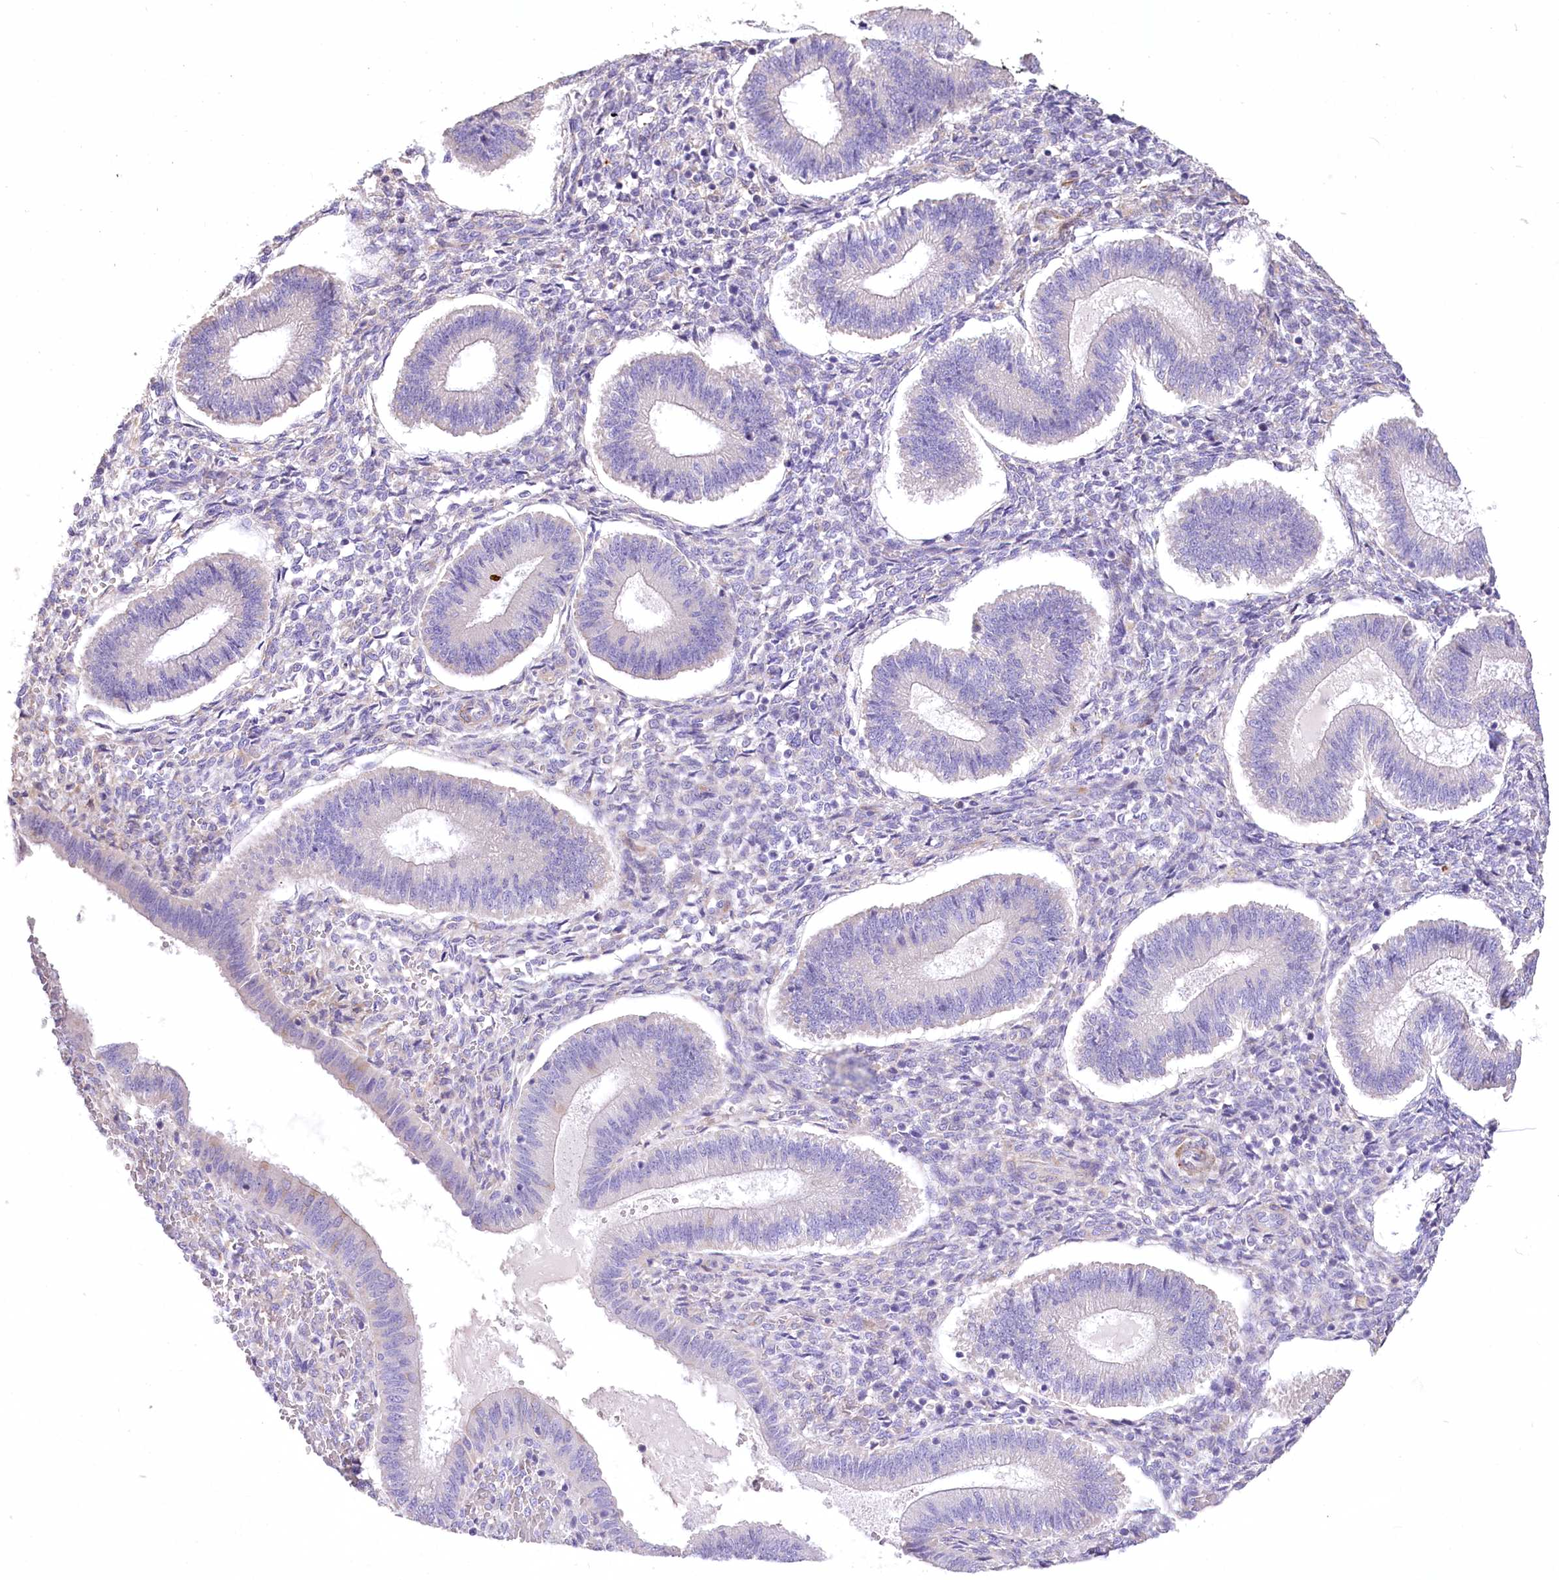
{"staining": {"intensity": "negative", "quantity": "none", "location": "none"}, "tissue": "endometrium", "cell_type": "Cells in endometrial stroma", "image_type": "normal", "snomed": [{"axis": "morphology", "description": "Normal tissue, NOS"}, {"axis": "topography", "description": "Endometrium"}], "caption": "High power microscopy histopathology image of an immunohistochemistry photomicrograph of unremarkable endometrium, revealing no significant staining in cells in endometrial stroma. The staining is performed using DAB (3,3'-diaminobenzidine) brown chromogen with nuclei counter-stained in using hematoxylin.", "gene": "ANGPTL3", "patient": {"sex": "female", "age": 25}}